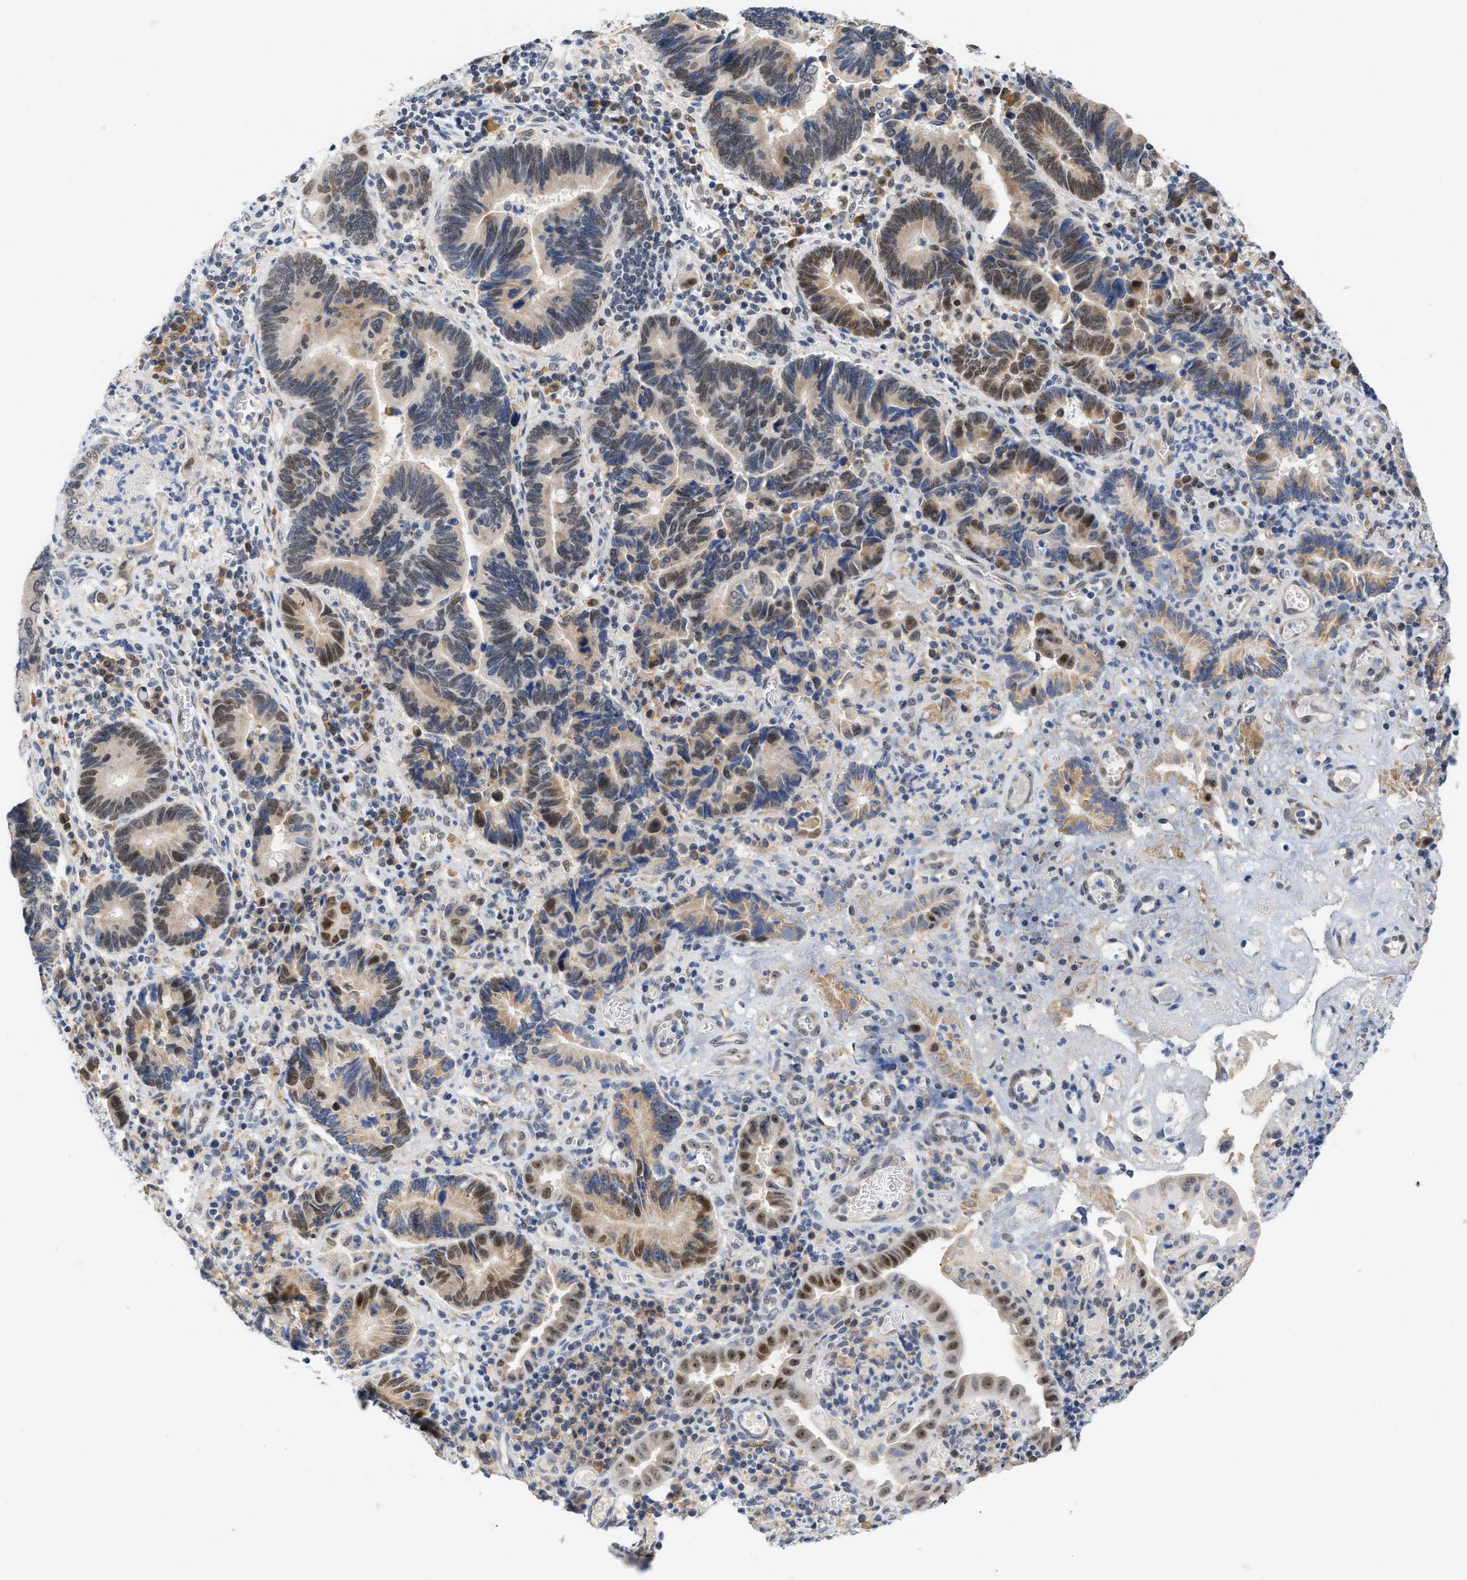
{"staining": {"intensity": "moderate", "quantity": "25%-75%", "location": "cytoplasmic/membranous,nuclear"}, "tissue": "pancreatic cancer", "cell_type": "Tumor cells", "image_type": "cancer", "snomed": [{"axis": "morphology", "description": "Adenocarcinoma, NOS"}, {"axis": "topography", "description": "Pancreas"}], "caption": "Pancreatic adenocarcinoma was stained to show a protein in brown. There is medium levels of moderate cytoplasmic/membranous and nuclear positivity in about 25%-75% of tumor cells.", "gene": "ELAC2", "patient": {"sex": "female", "age": 70}}